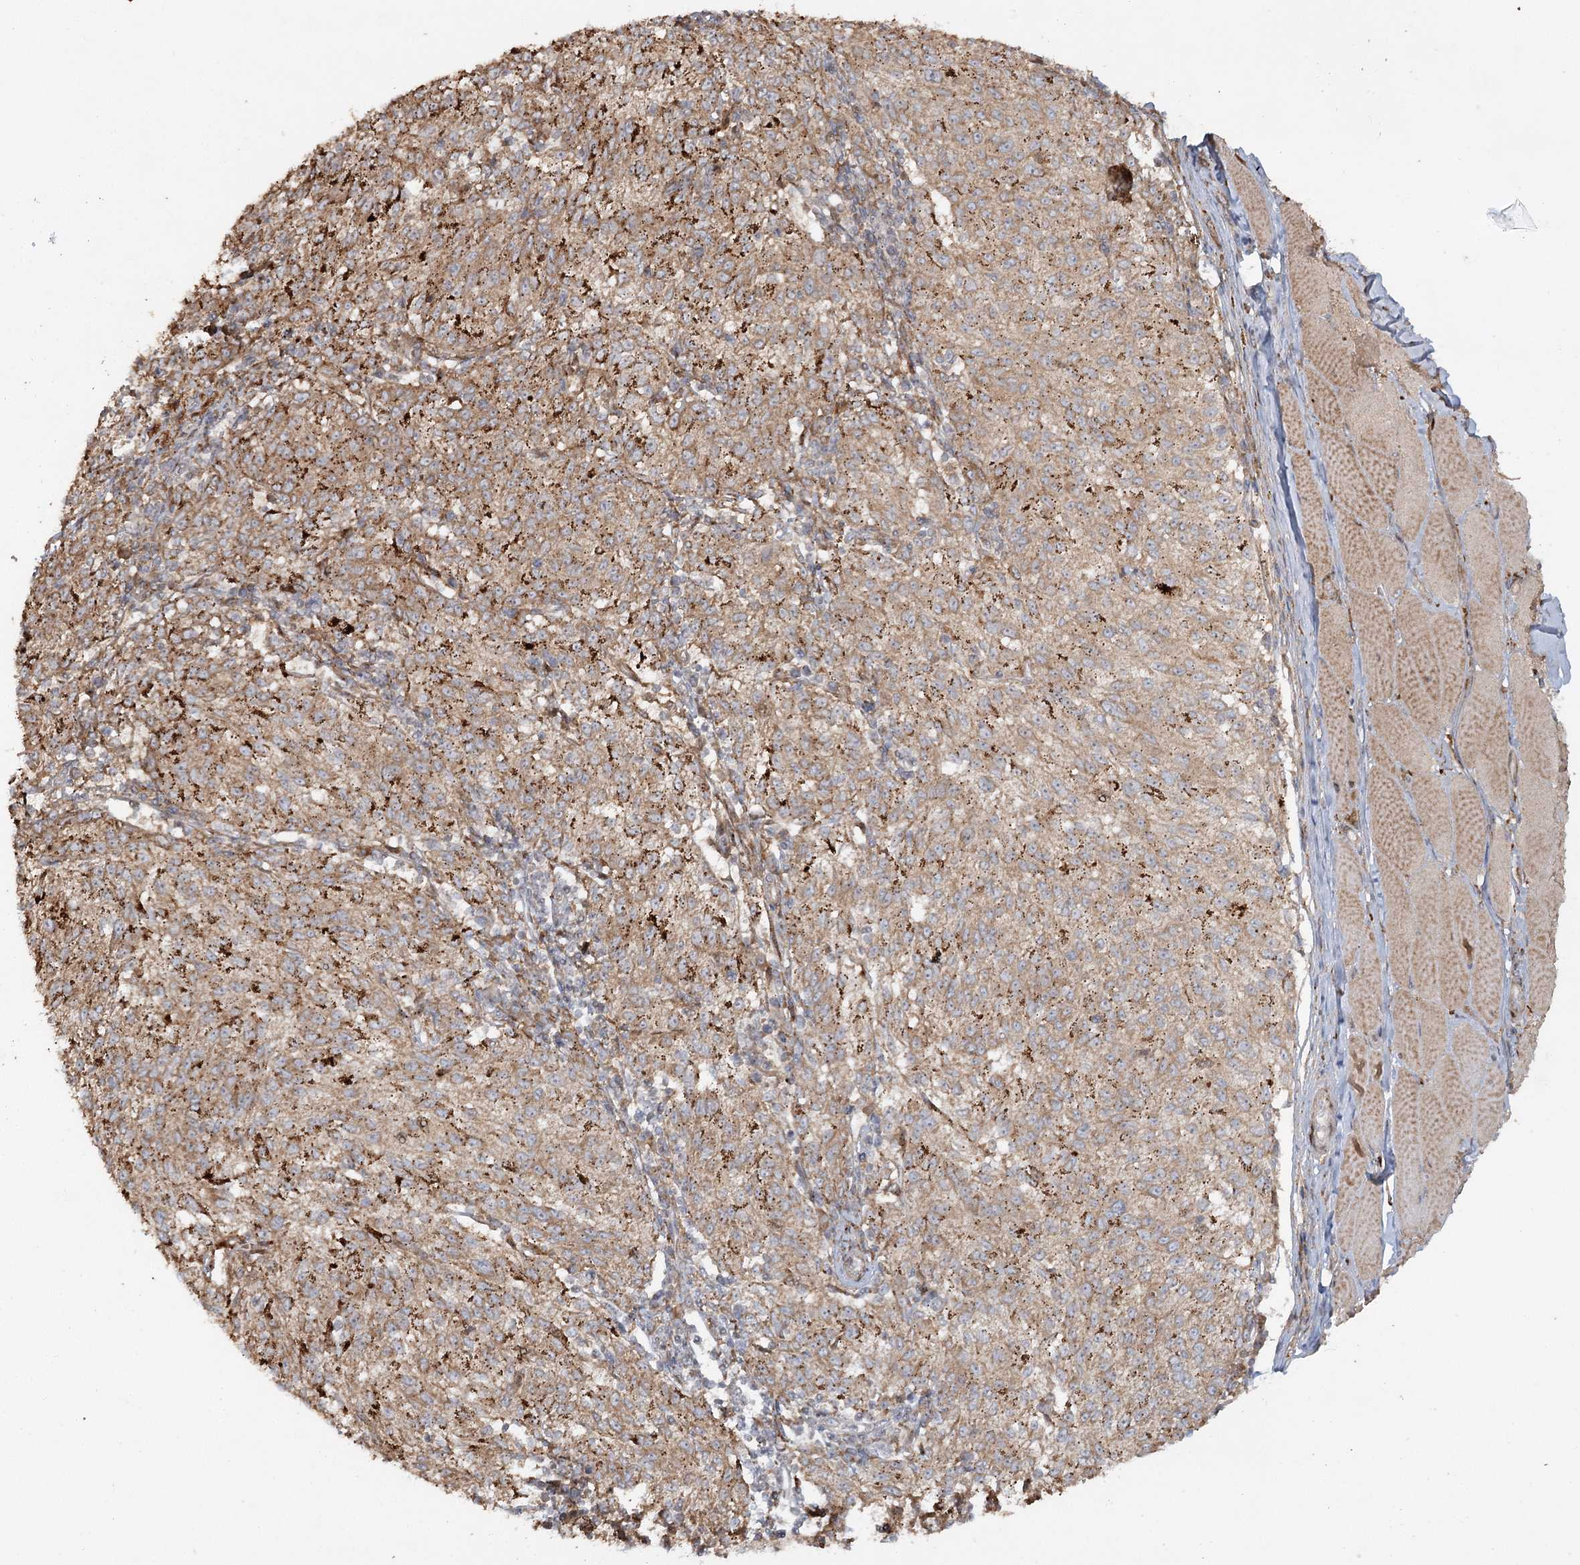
{"staining": {"intensity": "moderate", "quantity": ">75%", "location": "cytoplasmic/membranous"}, "tissue": "melanoma", "cell_type": "Tumor cells", "image_type": "cancer", "snomed": [{"axis": "morphology", "description": "Malignant melanoma, NOS"}, {"axis": "topography", "description": "Skin"}], "caption": "Immunohistochemistry (IHC) photomicrograph of neoplastic tissue: human malignant melanoma stained using immunohistochemistry reveals medium levels of moderate protein expression localized specifically in the cytoplasmic/membranous of tumor cells, appearing as a cytoplasmic/membranous brown color.", "gene": "KBTBD4", "patient": {"sex": "female", "age": 72}}